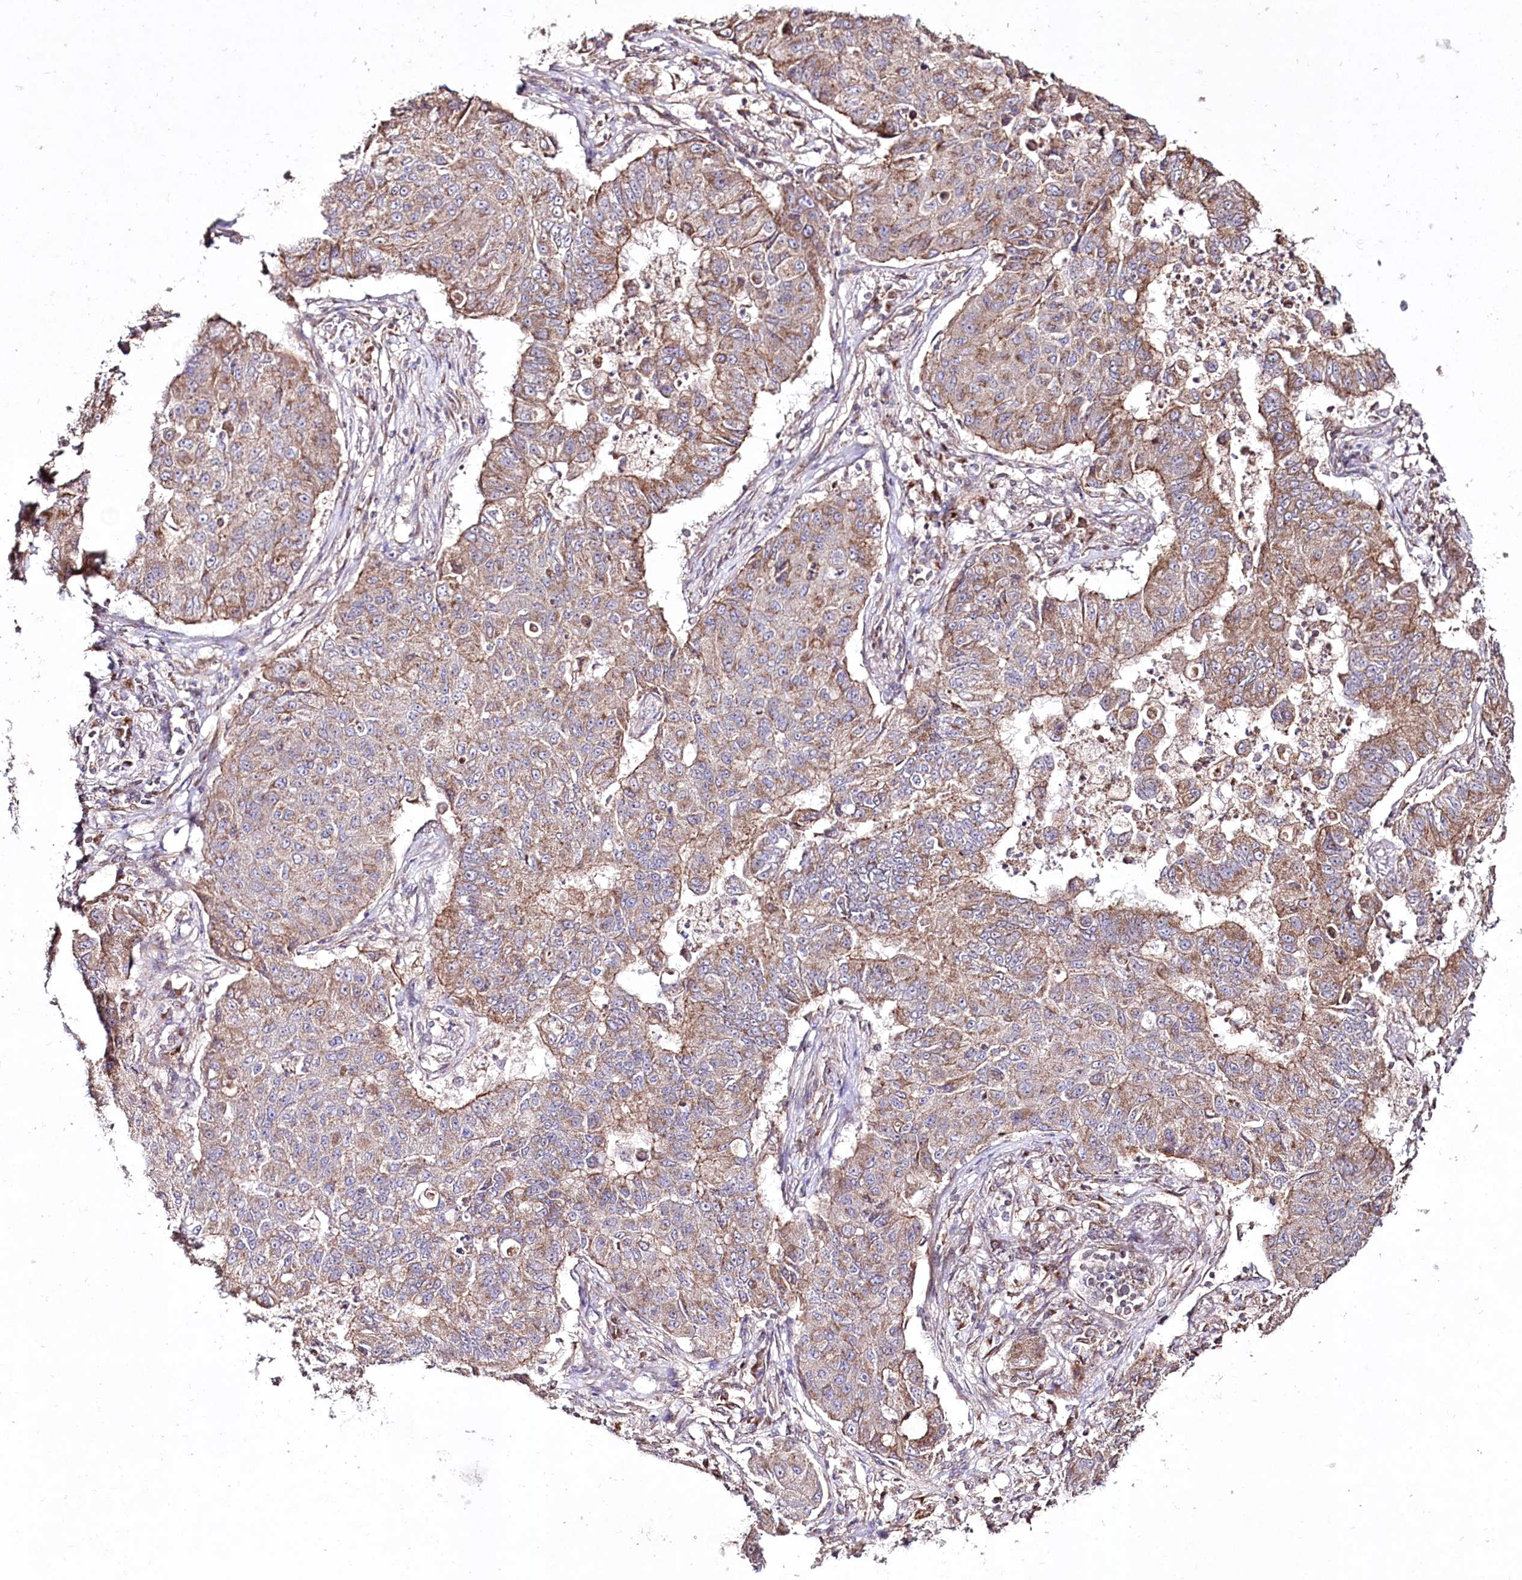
{"staining": {"intensity": "moderate", "quantity": ">75%", "location": "cytoplasmic/membranous"}, "tissue": "lung cancer", "cell_type": "Tumor cells", "image_type": "cancer", "snomed": [{"axis": "morphology", "description": "Squamous cell carcinoma, NOS"}, {"axis": "topography", "description": "Lung"}], "caption": "IHC of human lung cancer exhibits medium levels of moderate cytoplasmic/membranous staining in about >75% of tumor cells. The staining was performed using DAB to visualize the protein expression in brown, while the nuclei were stained in blue with hematoxylin (Magnification: 20x).", "gene": "REXO2", "patient": {"sex": "male", "age": 74}}